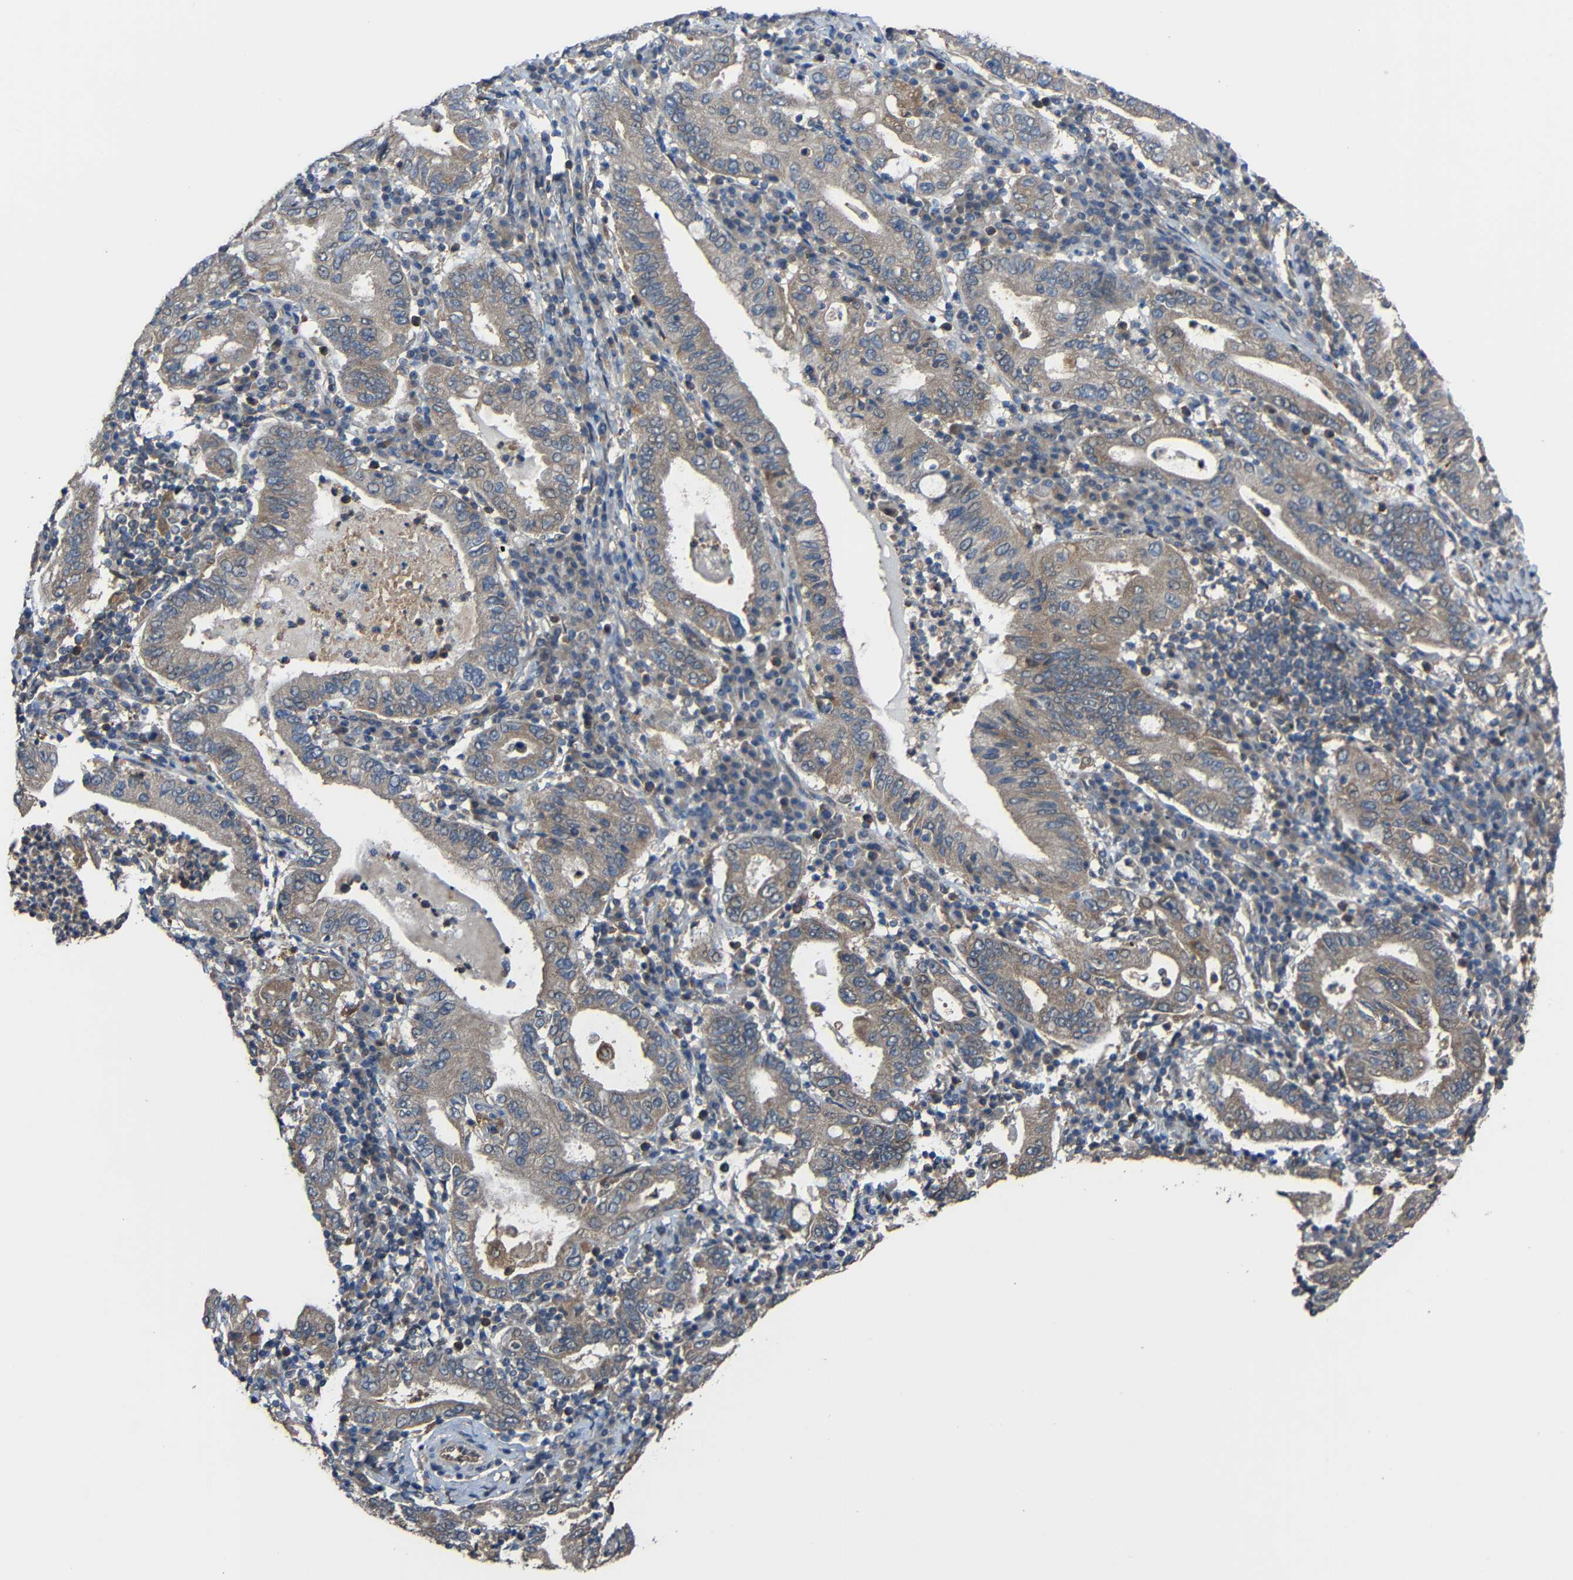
{"staining": {"intensity": "weak", "quantity": ">75%", "location": "cytoplasmic/membranous"}, "tissue": "stomach cancer", "cell_type": "Tumor cells", "image_type": "cancer", "snomed": [{"axis": "morphology", "description": "Normal tissue, NOS"}, {"axis": "morphology", "description": "Adenocarcinoma, NOS"}, {"axis": "topography", "description": "Esophagus"}, {"axis": "topography", "description": "Stomach, upper"}, {"axis": "topography", "description": "Peripheral nerve tissue"}], "caption": "The histopathology image exhibits immunohistochemical staining of stomach cancer. There is weak cytoplasmic/membranous staining is seen in approximately >75% of tumor cells. (DAB (3,3'-diaminobenzidine) IHC, brown staining for protein, blue staining for nuclei).", "gene": "CHST9", "patient": {"sex": "male", "age": 62}}